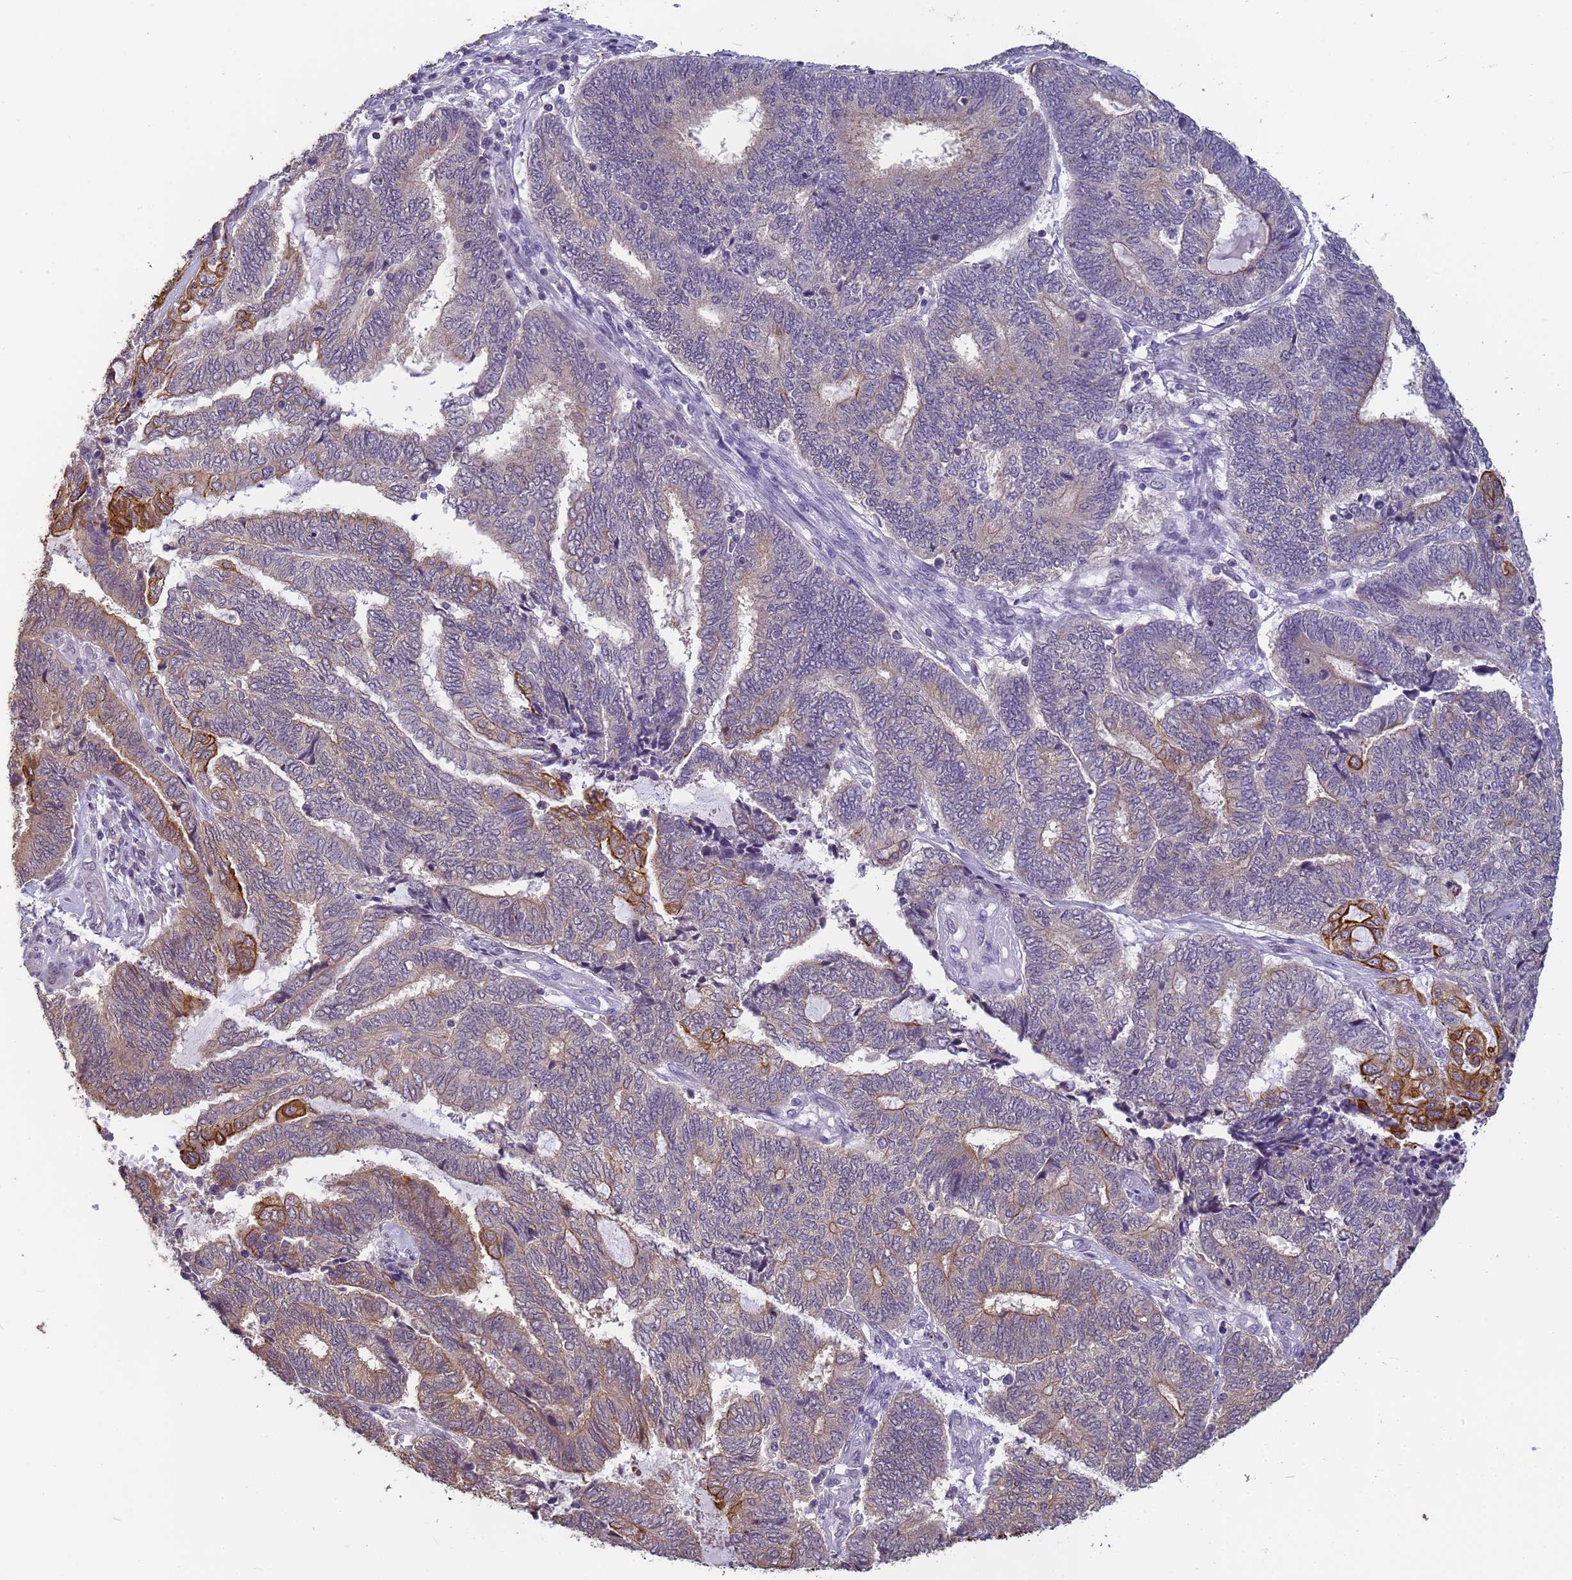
{"staining": {"intensity": "strong", "quantity": "25%-75%", "location": "cytoplasmic/membranous"}, "tissue": "endometrial cancer", "cell_type": "Tumor cells", "image_type": "cancer", "snomed": [{"axis": "morphology", "description": "Adenocarcinoma, NOS"}, {"axis": "topography", "description": "Uterus"}, {"axis": "topography", "description": "Endometrium"}], "caption": "A photomicrograph of human adenocarcinoma (endometrial) stained for a protein displays strong cytoplasmic/membranous brown staining in tumor cells.", "gene": "VWA3A", "patient": {"sex": "female", "age": 70}}